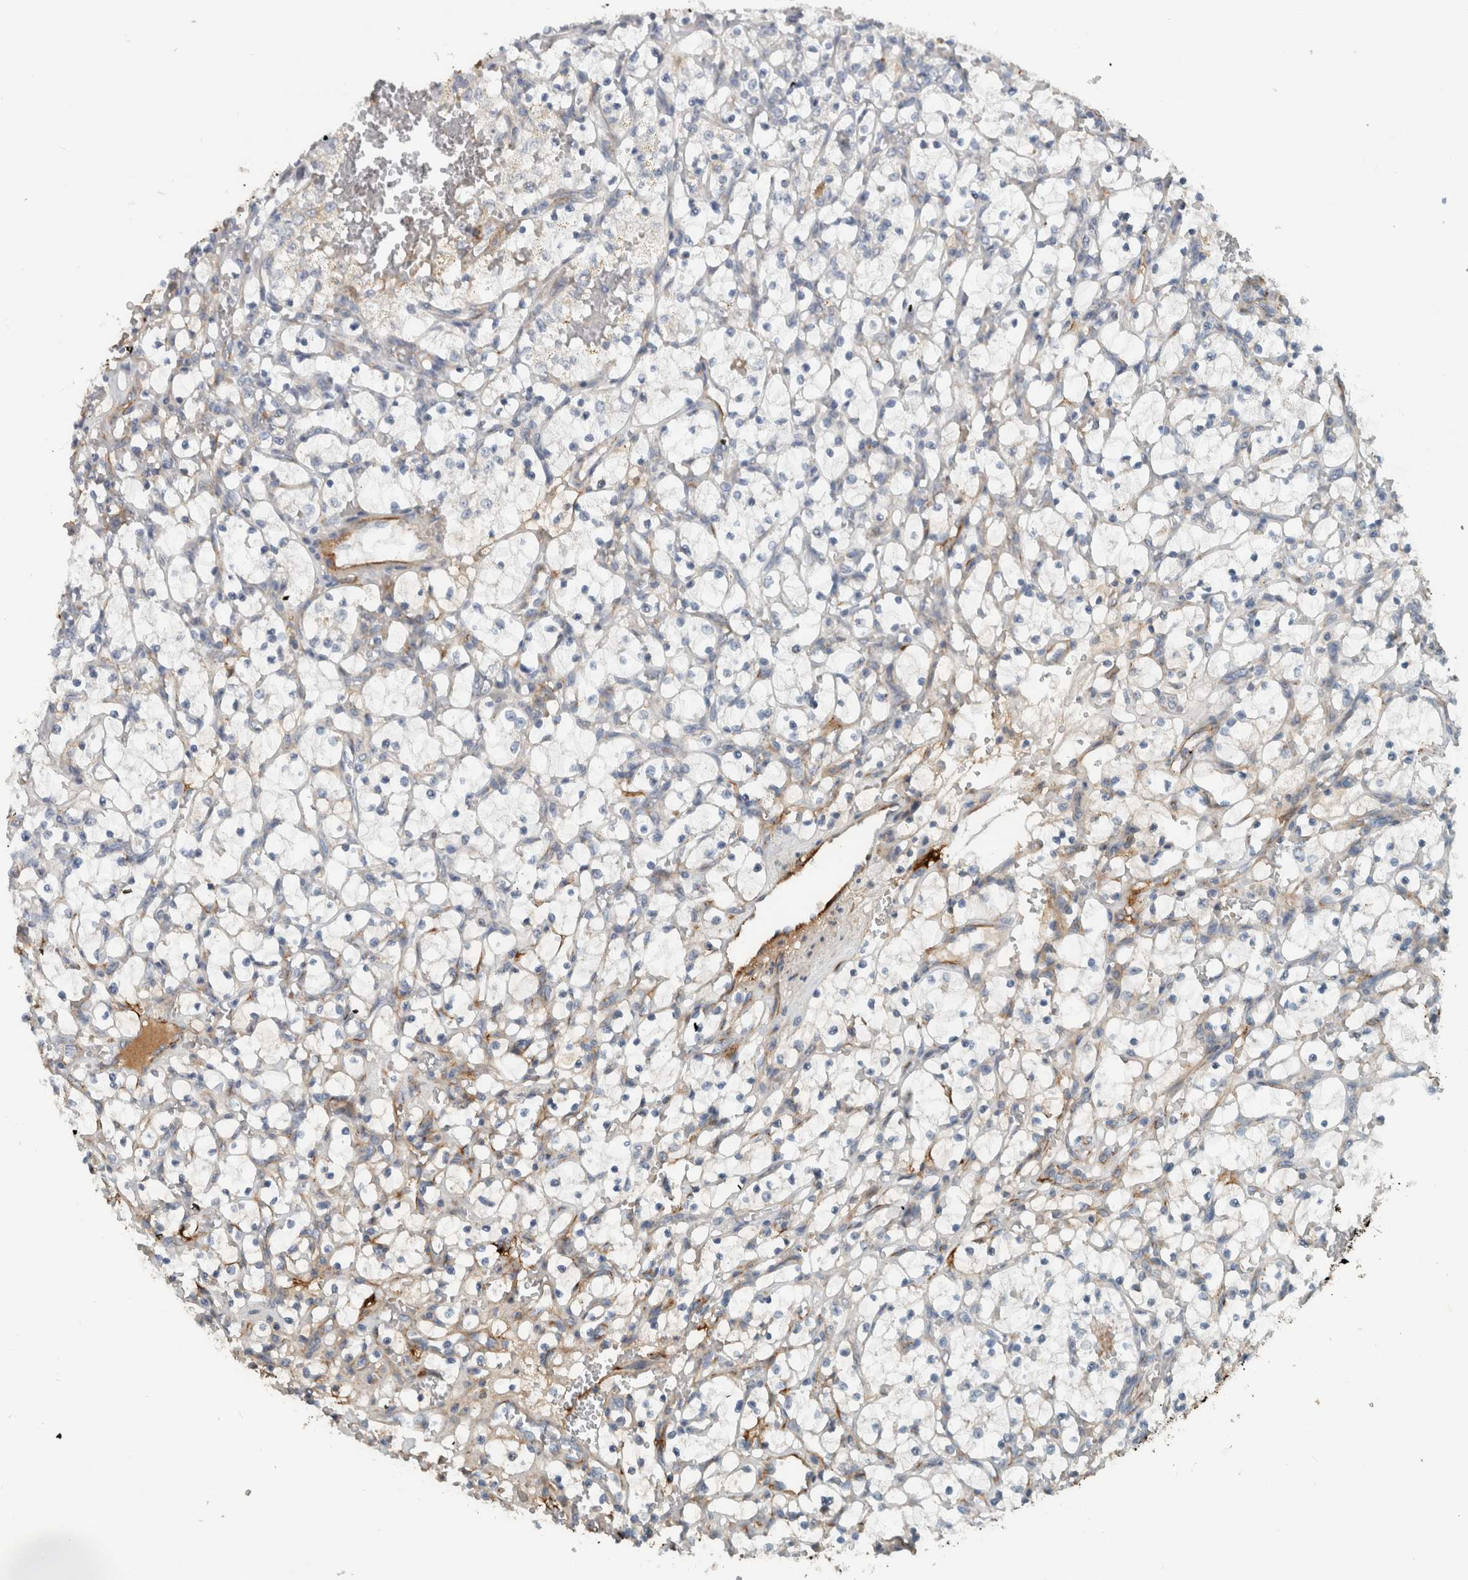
{"staining": {"intensity": "negative", "quantity": "none", "location": "none"}, "tissue": "renal cancer", "cell_type": "Tumor cells", "image_type": "cancer", "snomed": [{"axis": "morphology", "description": "Adenocarcinoma, NOS"}, {"axis": "topography", "description": "Kidney"}], "caption": "Micrograph shows no significant protein staining in tumor cells of renal cancer.", "gene": "FN1", "patient": {"sex": "female", "age": 69}}